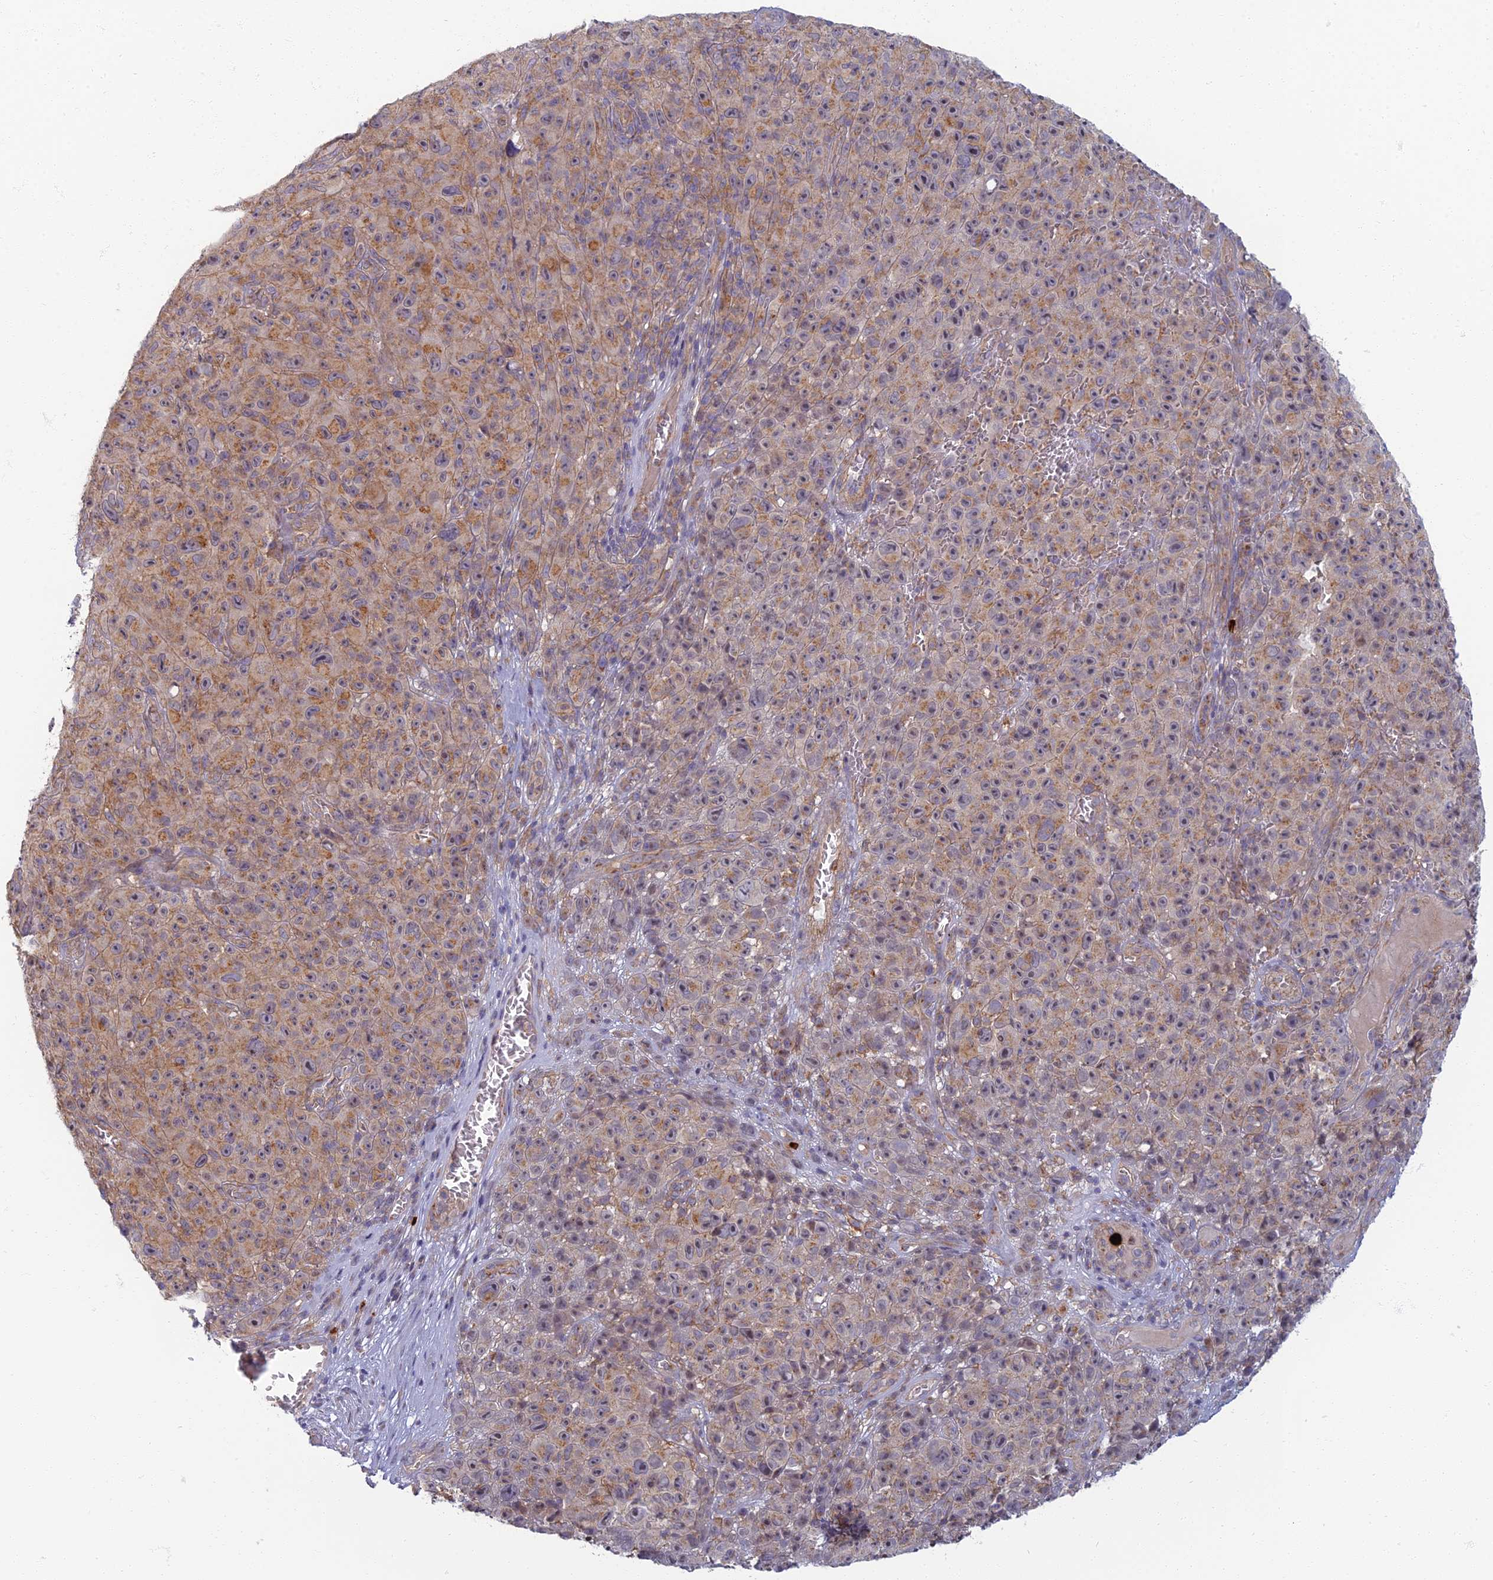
{"staining": {"intensity": "weak", "quantity": ">75%", "location": "cytoplasmic/membranous"}, "tissue": "melanoma", "cell_type": "Tumor cells", "image_type": "cancer", "snomed": [{"axis": "morphology", "description": "Malignant melanoma, NOS"}, {"axis": "topography", "description": "Skin"}], "caption": "Protein expression analysis of human malignant melanoma reveals weak cytoplasmic/membranous positivity in approximately >75% of tumor cells. The staining was performed using DAB, with brown indicating positive protein expression. Nuclei are stained blue with hematoxylin.", "gene": "PROX2", "patient": {"sex": "female", "age": 82}}